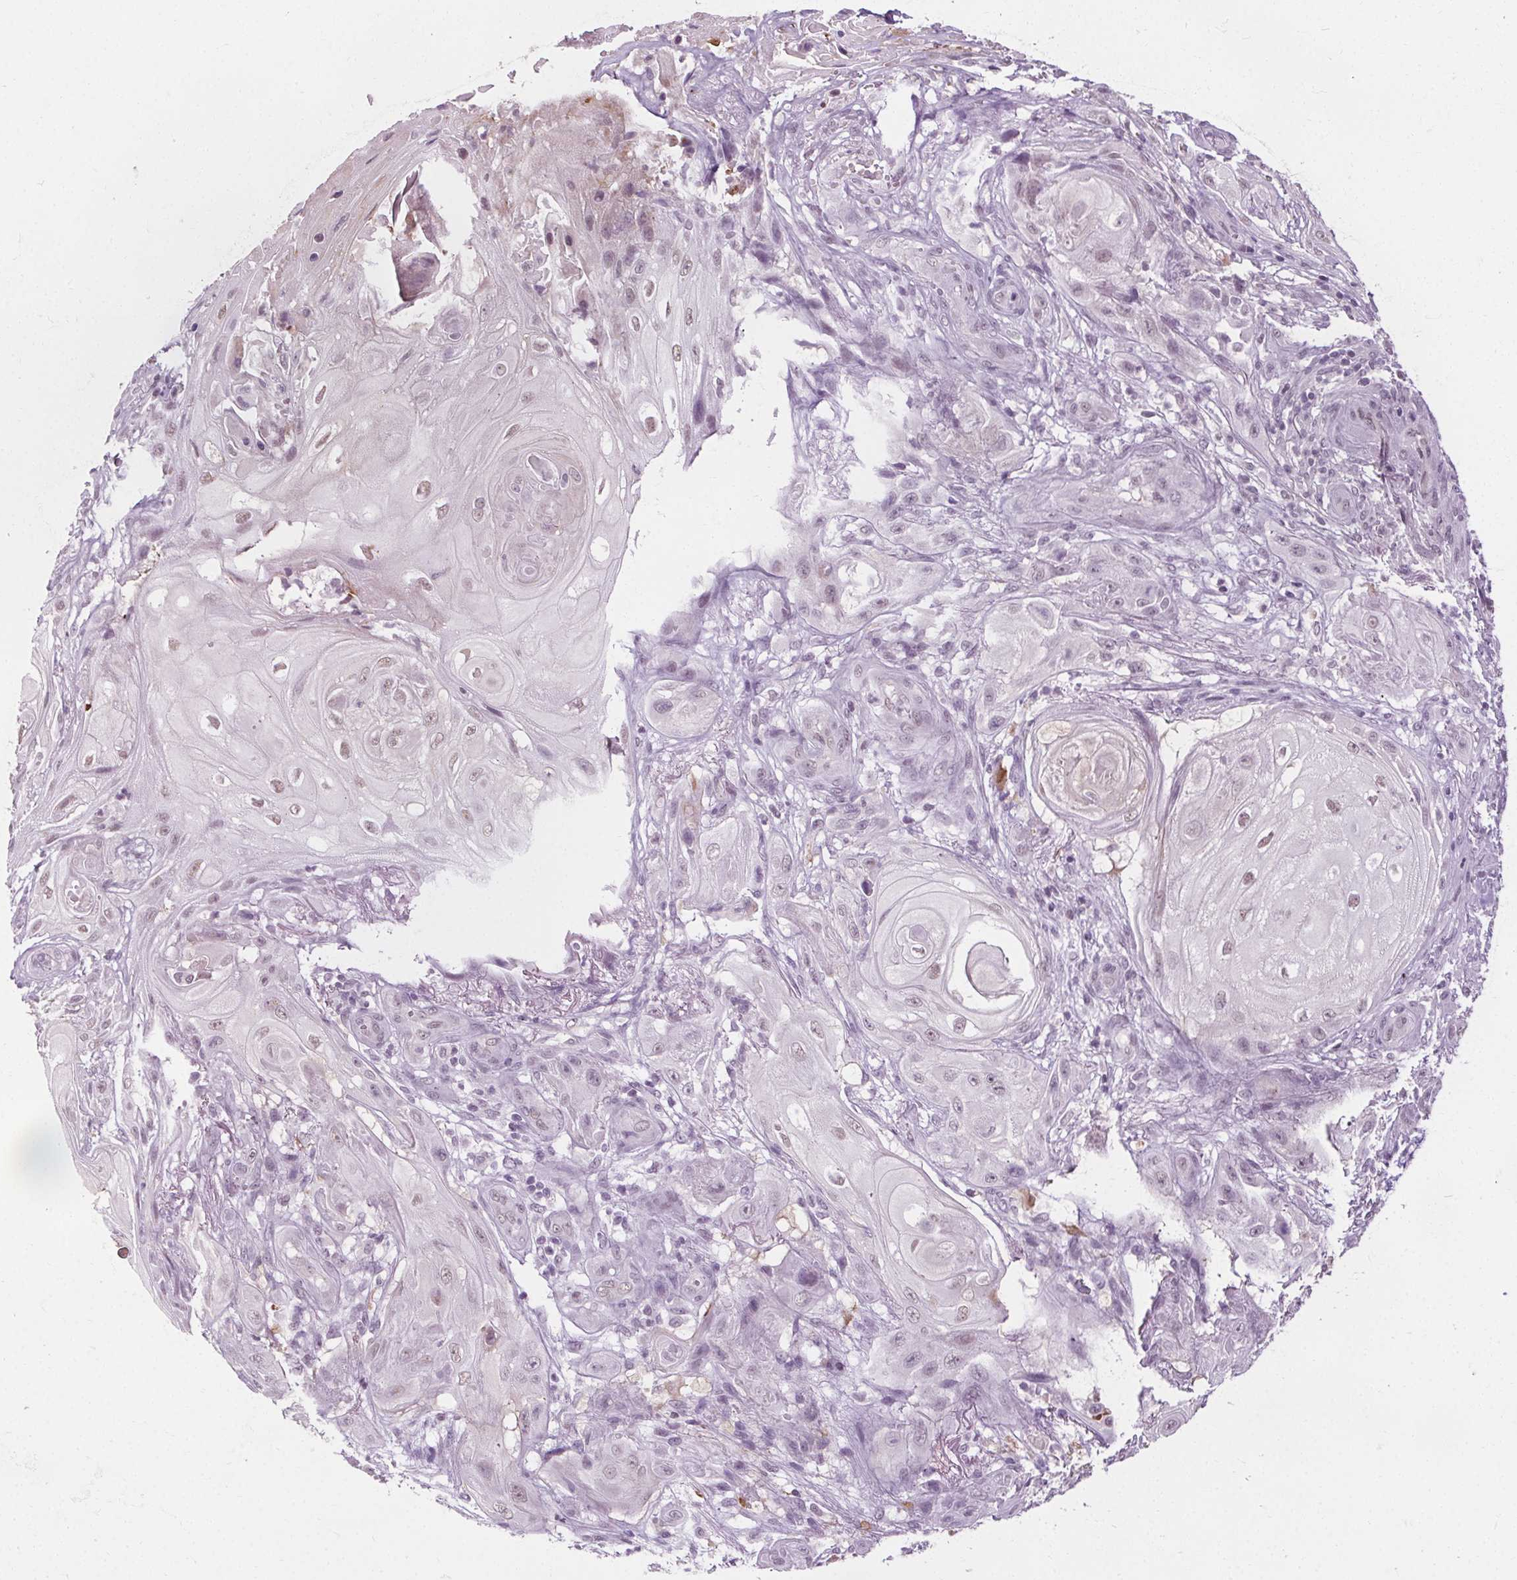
{"staining": {"intensity": "weak", "quantity": "<25%", "location": "nuclear"}, "tissue": "skin cancer", "cell_type": "Tumor cells", "image_type": "cancer", "snomed": [{"axis": "morphology", "description": "Squamous cell carcinoma, NOS"}, {"axis": "topography", "description": "Skin"}], "caption": "An IHC image of skin cancer is shown. There is no staining in tumor cells of skin cancer. (Brightfield microscopy of DAB (3,3'-diaminobenzidine) immunohistochemistry (IHC) at high magnification).", "gene": "CEBPA", "patient": {"sex": "male", "age": 62}}